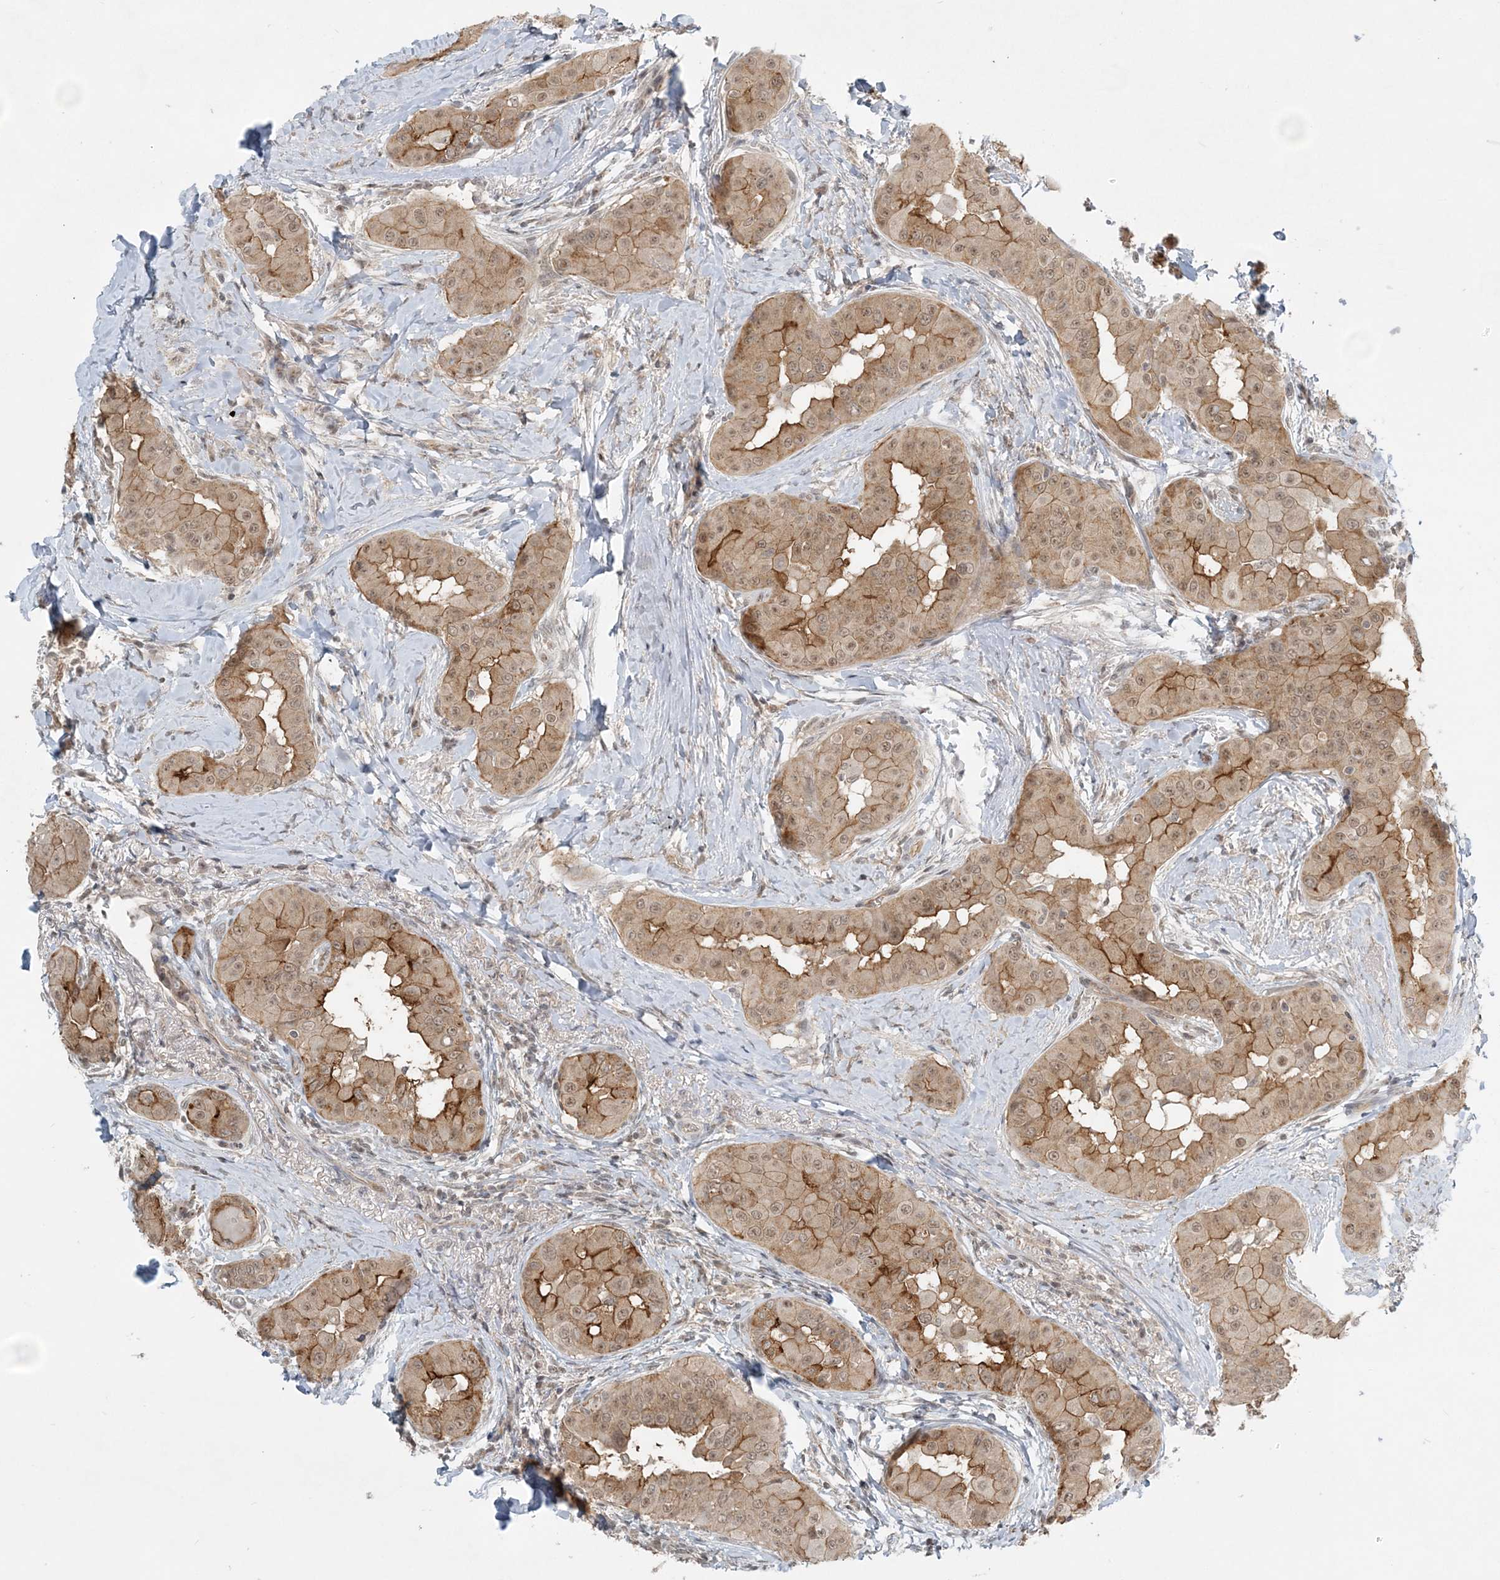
{"staining": {"intensity": "moderate", "quantity": ">75%", "location": "cytoplasmic/membranous,nuclear"}, "tissue": "thyroid cancer", "cell_type": "Tumor cells", "image_type": "cancer", "snomed": [{"axis": "morphology", "description": "Papillary adenocarcinoma, NOS"}, {"axis": "topography", "description": "Thyroid gland"}], "caption": "A medium amount of moderate cytoplasmic/membranous and nuclear positivity is appreciated in about >75% of tumor cells in papillary adenocarcinoma (thyroid) tissue. Nuclei are stained in blue.", "gene": "ATP11A", "patient": {"sex": "male", "age": 33}}